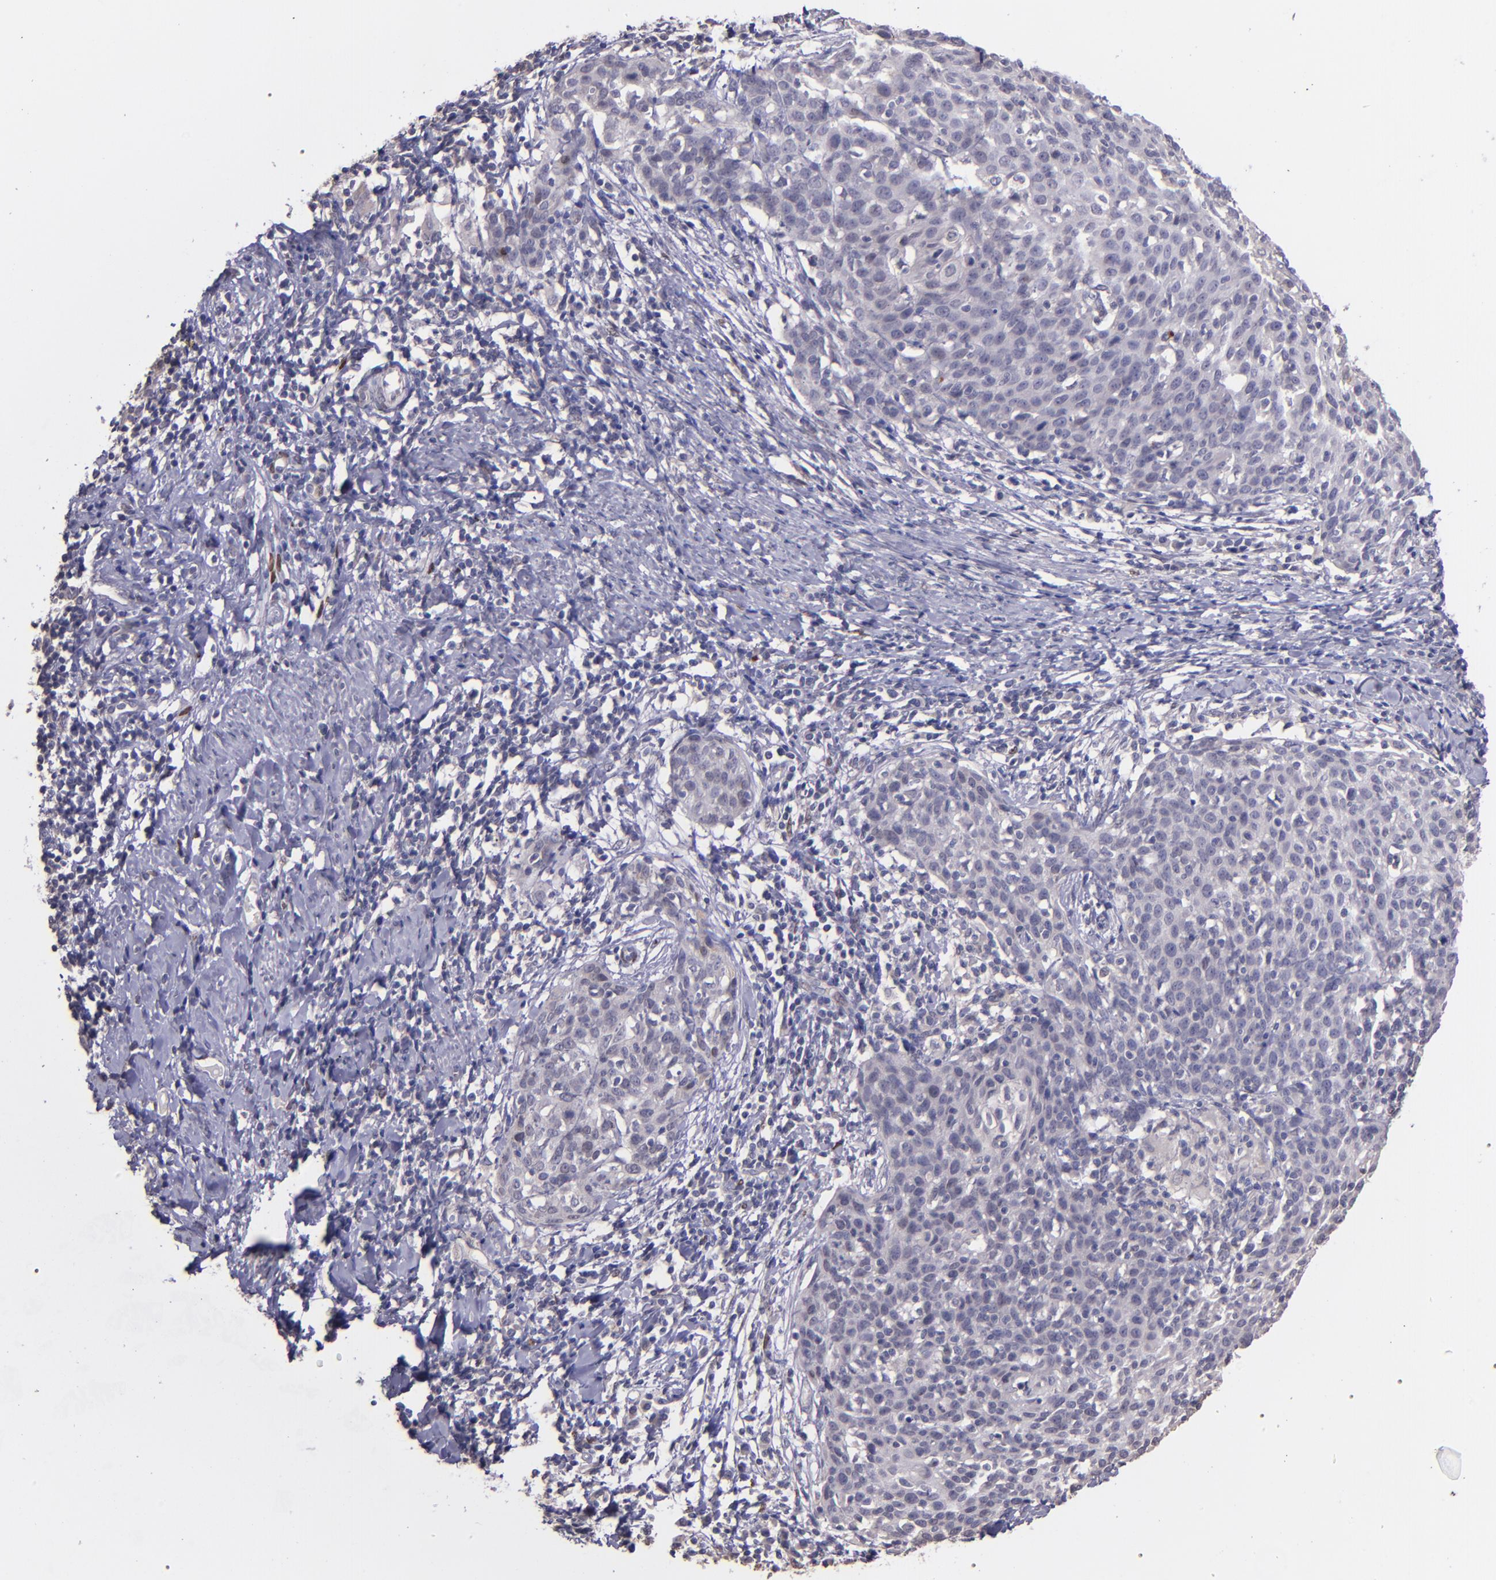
{"staining": {"intensity": "negative", "quantity": "none", "location": "none"}, "tissue": "cervical cancer", "cell_type": "Tumor cells", "image_type": "cancer", "snomed": [{"axis": "morphology", "description": "Squamous cell carcinoma, NOS"}, {"axis": "topography", "description": "Cervix"}], "caption": "Histopathology image shows no protein positivity in tumor cells of cervical cancer (squamous cell carcinoma) tissue. (Stains: DAB immunohistochemistry (IHC) with hematoxylin counter stain, Microscopy: brightfield microscopy at high magnification).", "gene": "NUP62CL", "patient": {"sex": "female", "age": 38}}